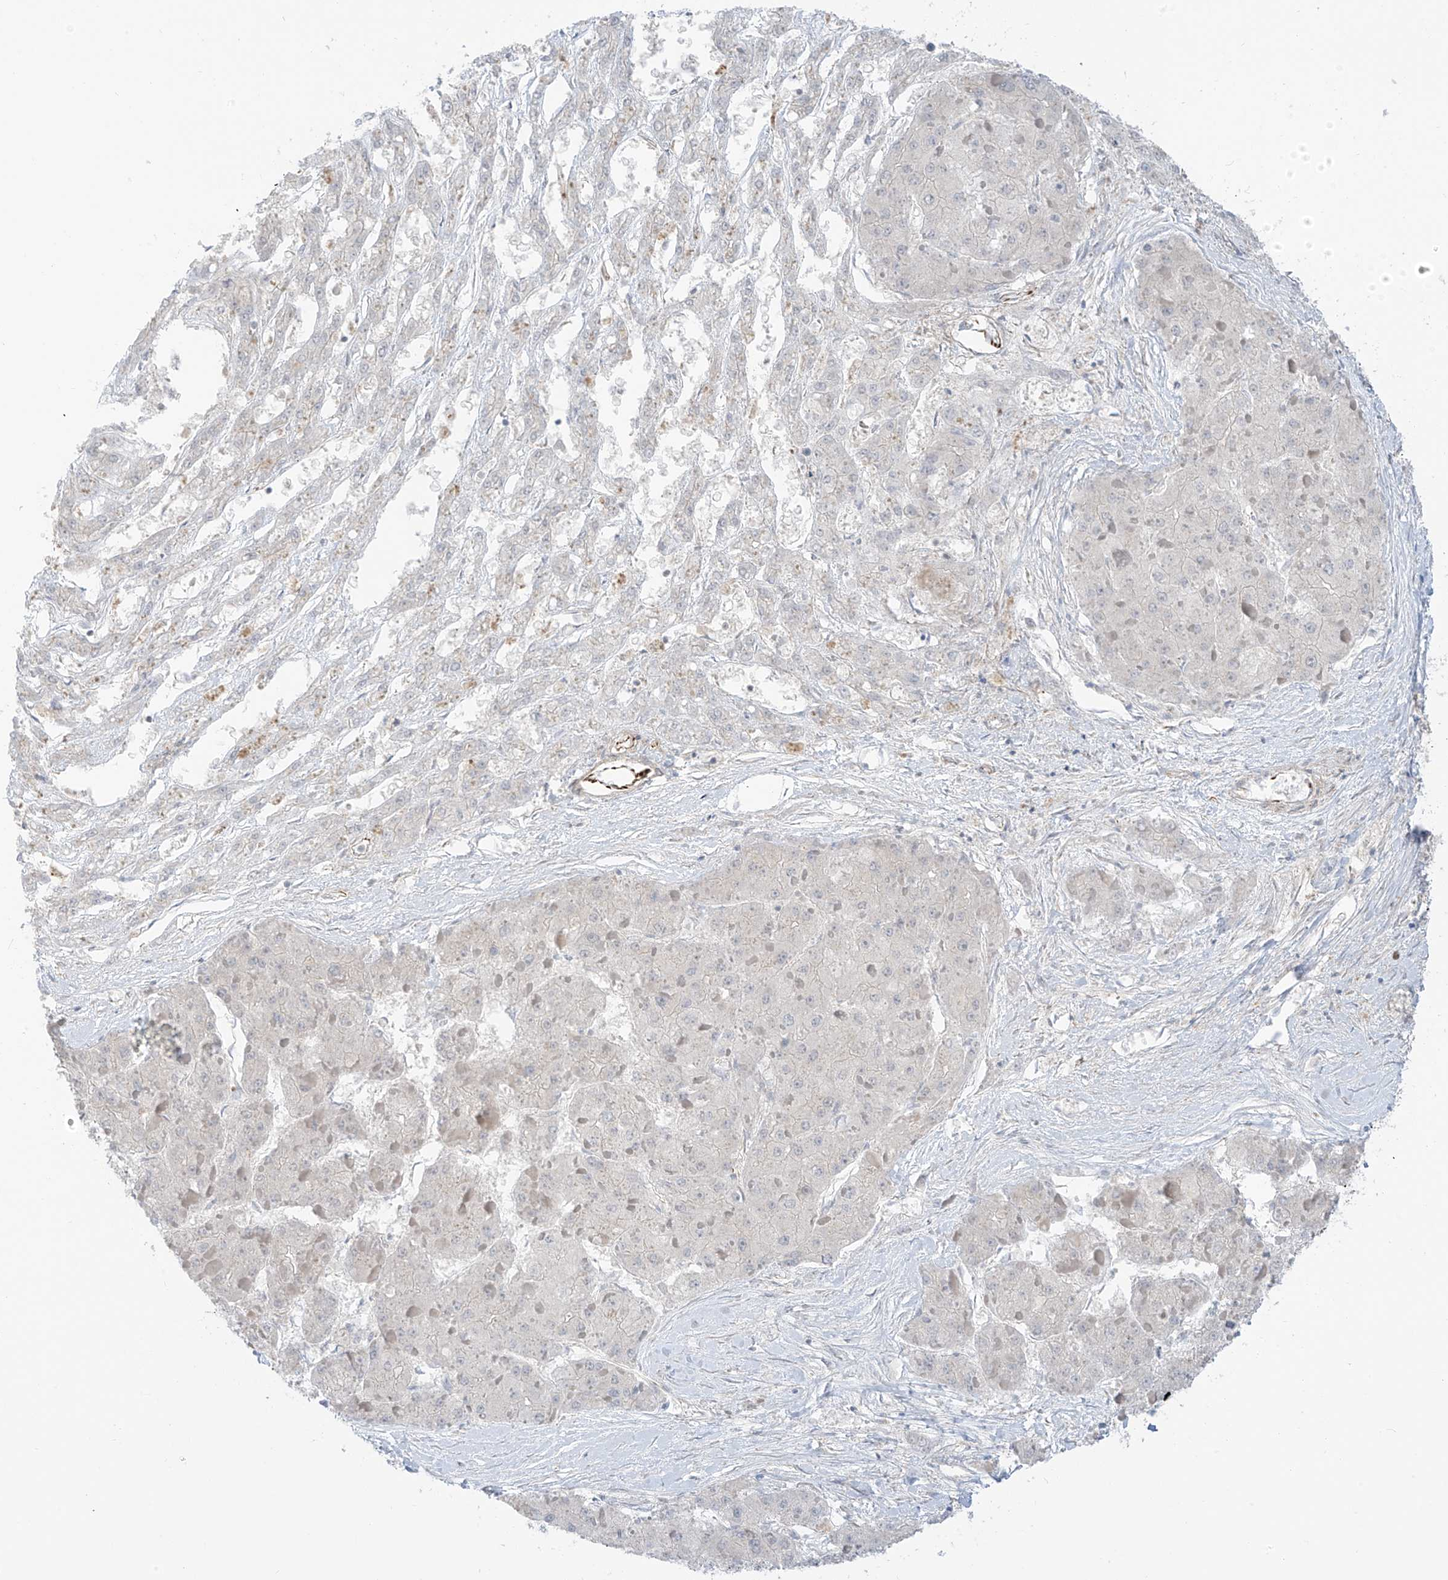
{"staining": {"intensity": "negative", "quantity": "none", "location": "none"}, "tissue": "liver cancer", "cell_type": "Tumor cells", "image_type": "cancer", "snomed": [{"axis": "morphology", "description": "Carcinoma, Hepatocellular, NOS"}, {"axis": "topography", "description": "Liver"}], "caption": "Immunohistochemistry (IHC) photomicrograph of neoplastic tissue: human liver cancer (hepatocellular carcinoma) stained with DAB displays no significant protein positivity in tumor cells. Nuclei are stained in blue.", "gene": "HS6ST2", "patient": {"sex": "female", "age": 73}}